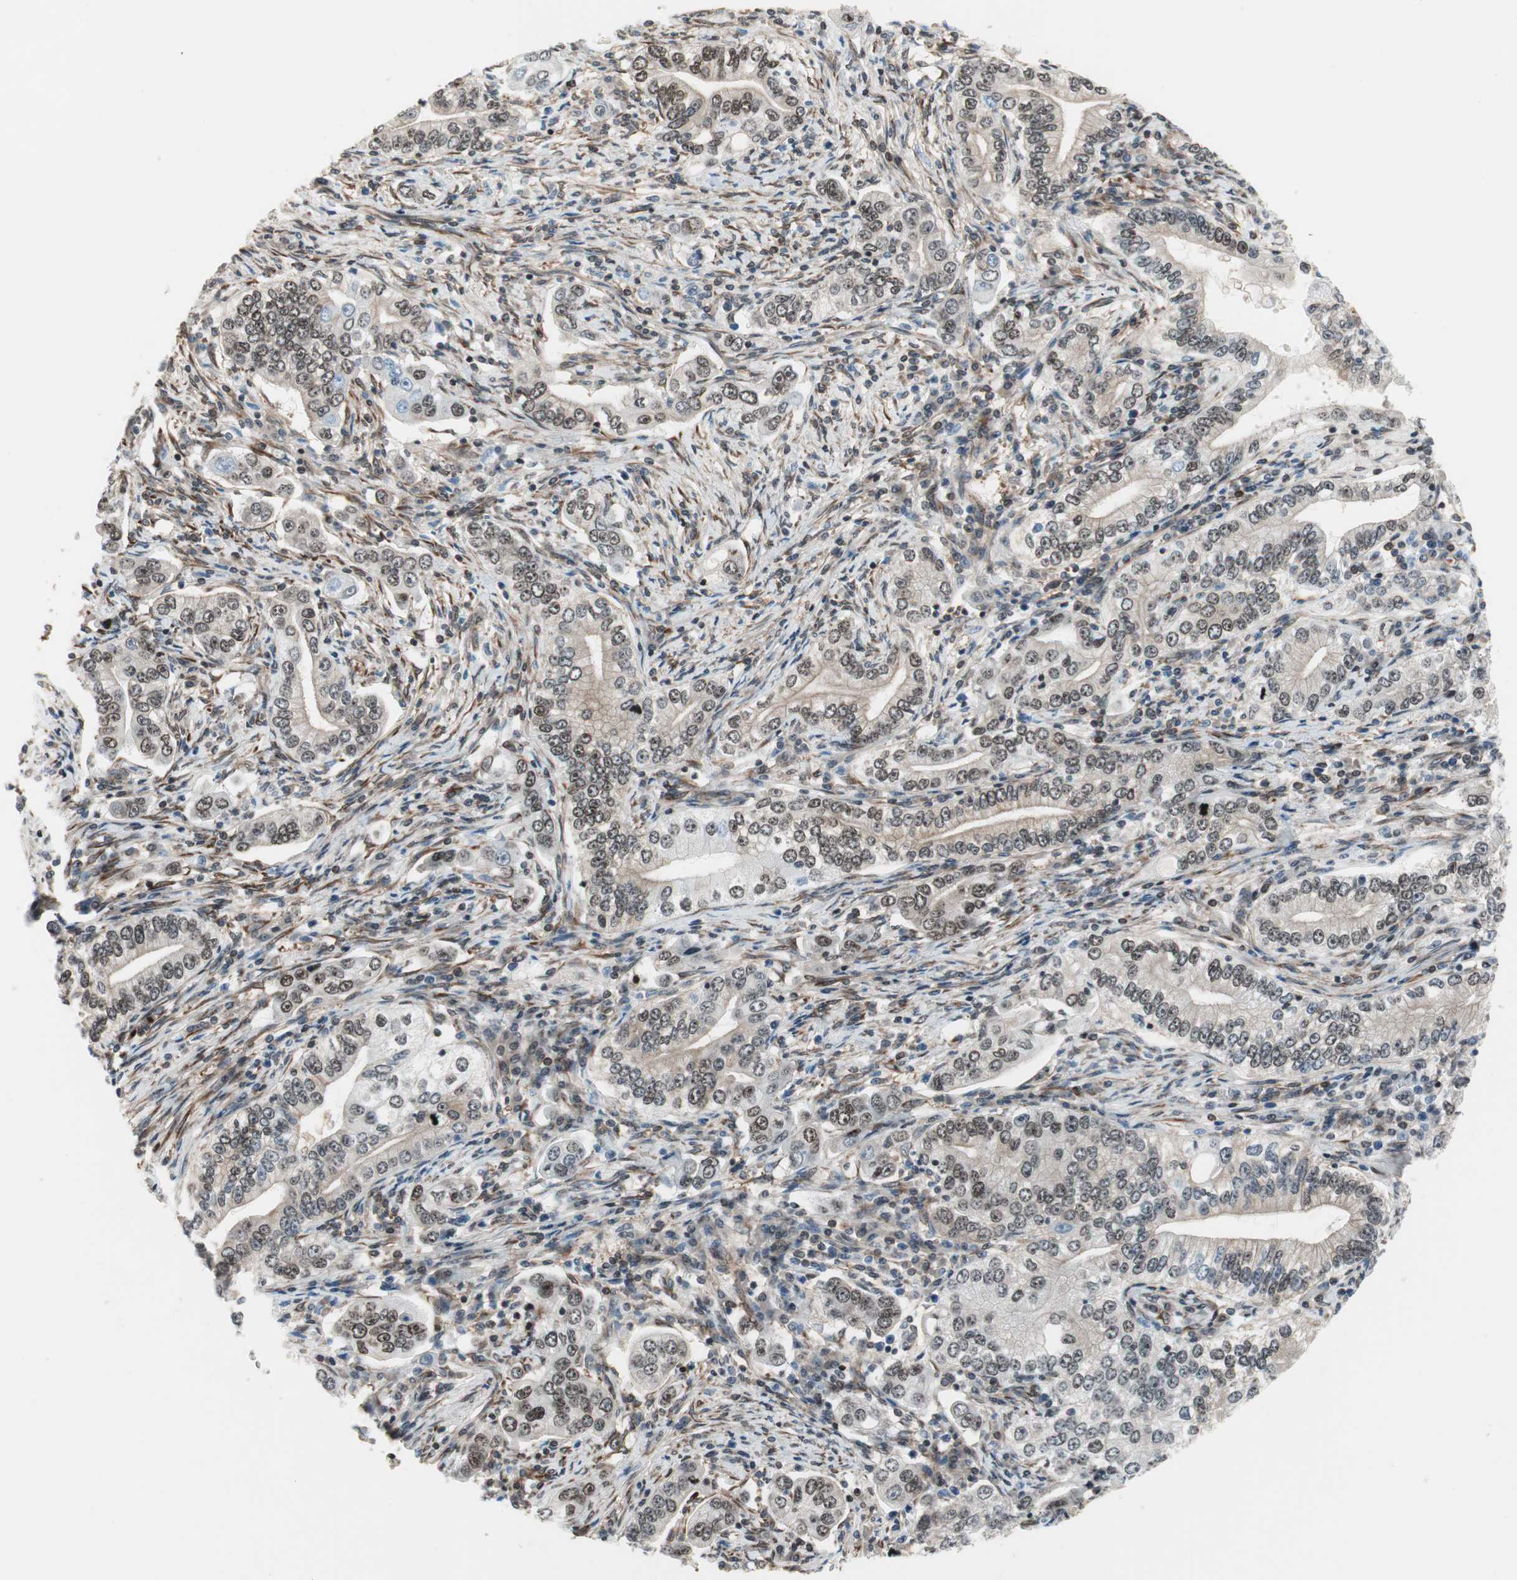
{"staining": {"intensity": "weak", "quantity": "<25%", "location": "cytoplasmic/membranous"}, "tissue": "stomach cancer", "cell_type": "Tumor cells", "image_type": "cancer", "snomed": [{"axis": "morphology", "description": "Adenocarcinoma, NOS"}, {"axis": "topography", "description": "Stomach, lower"}], "caption": "Image shows no protein expression in tumor cells of stomach cancer tissue.", "gene": "ZNF512B", "patient": {"sex": "female", "age": 72}}